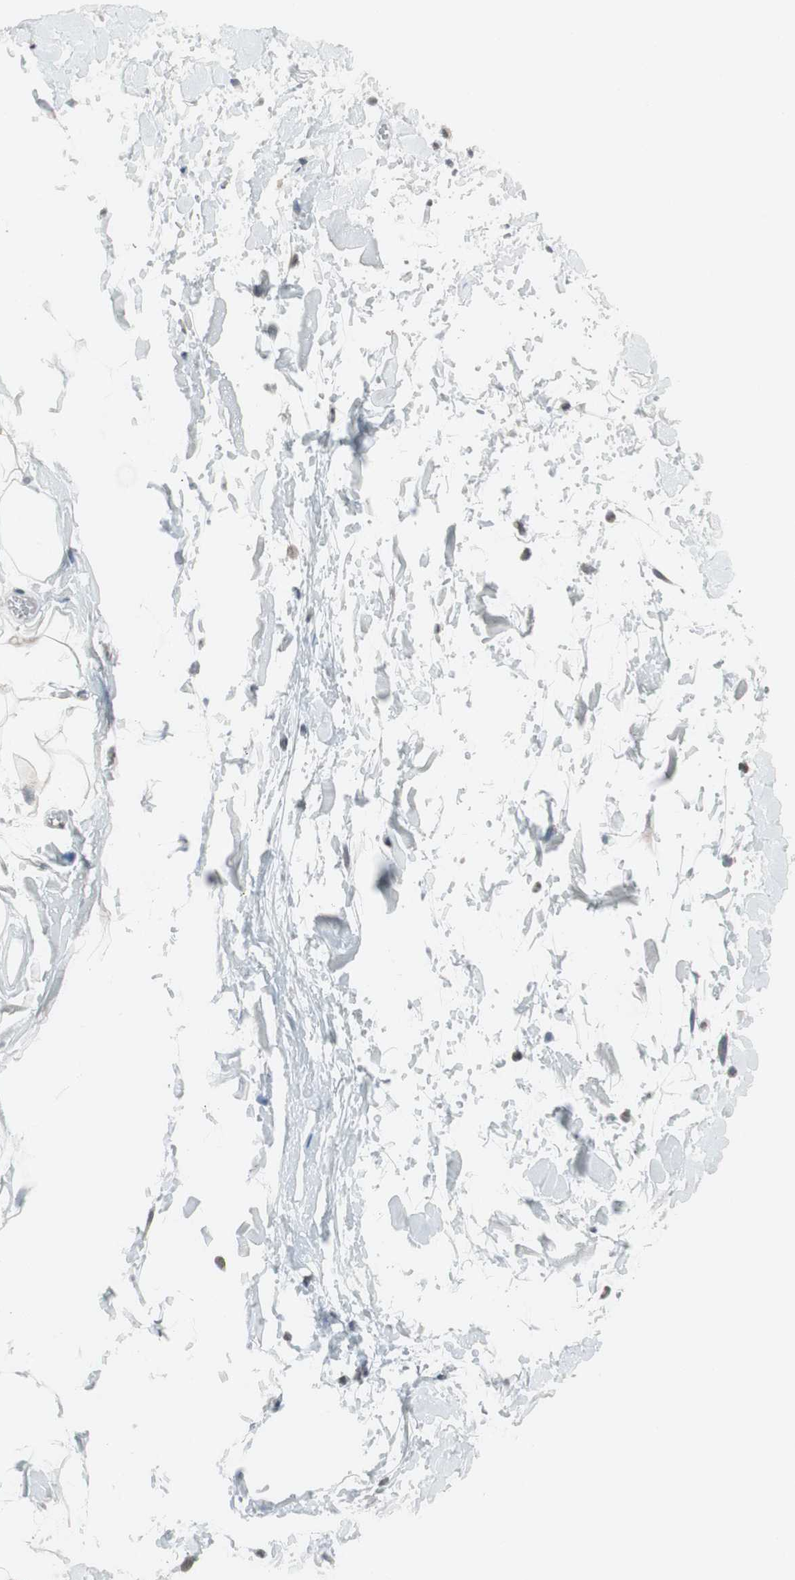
{"staining": {"intensity": "negative", "quantity": "none", "location": "none"}, "tissue": "adipose tissue", "cell_type": "Adipocytes", "image_type": "normal", "snomed": [{"axis": "morphology", "description": "Normal tissue, NOS"}, {"axis": "topography", "description": "Soft tissue"}], "caption": "Protein analysis of benign adipose tissue shows no significant staining in adipocytes. (DAB IHC with hematoxylin counter stain).", "gene": "ARG2", "patient": {"sex": "male", "age": 72}}